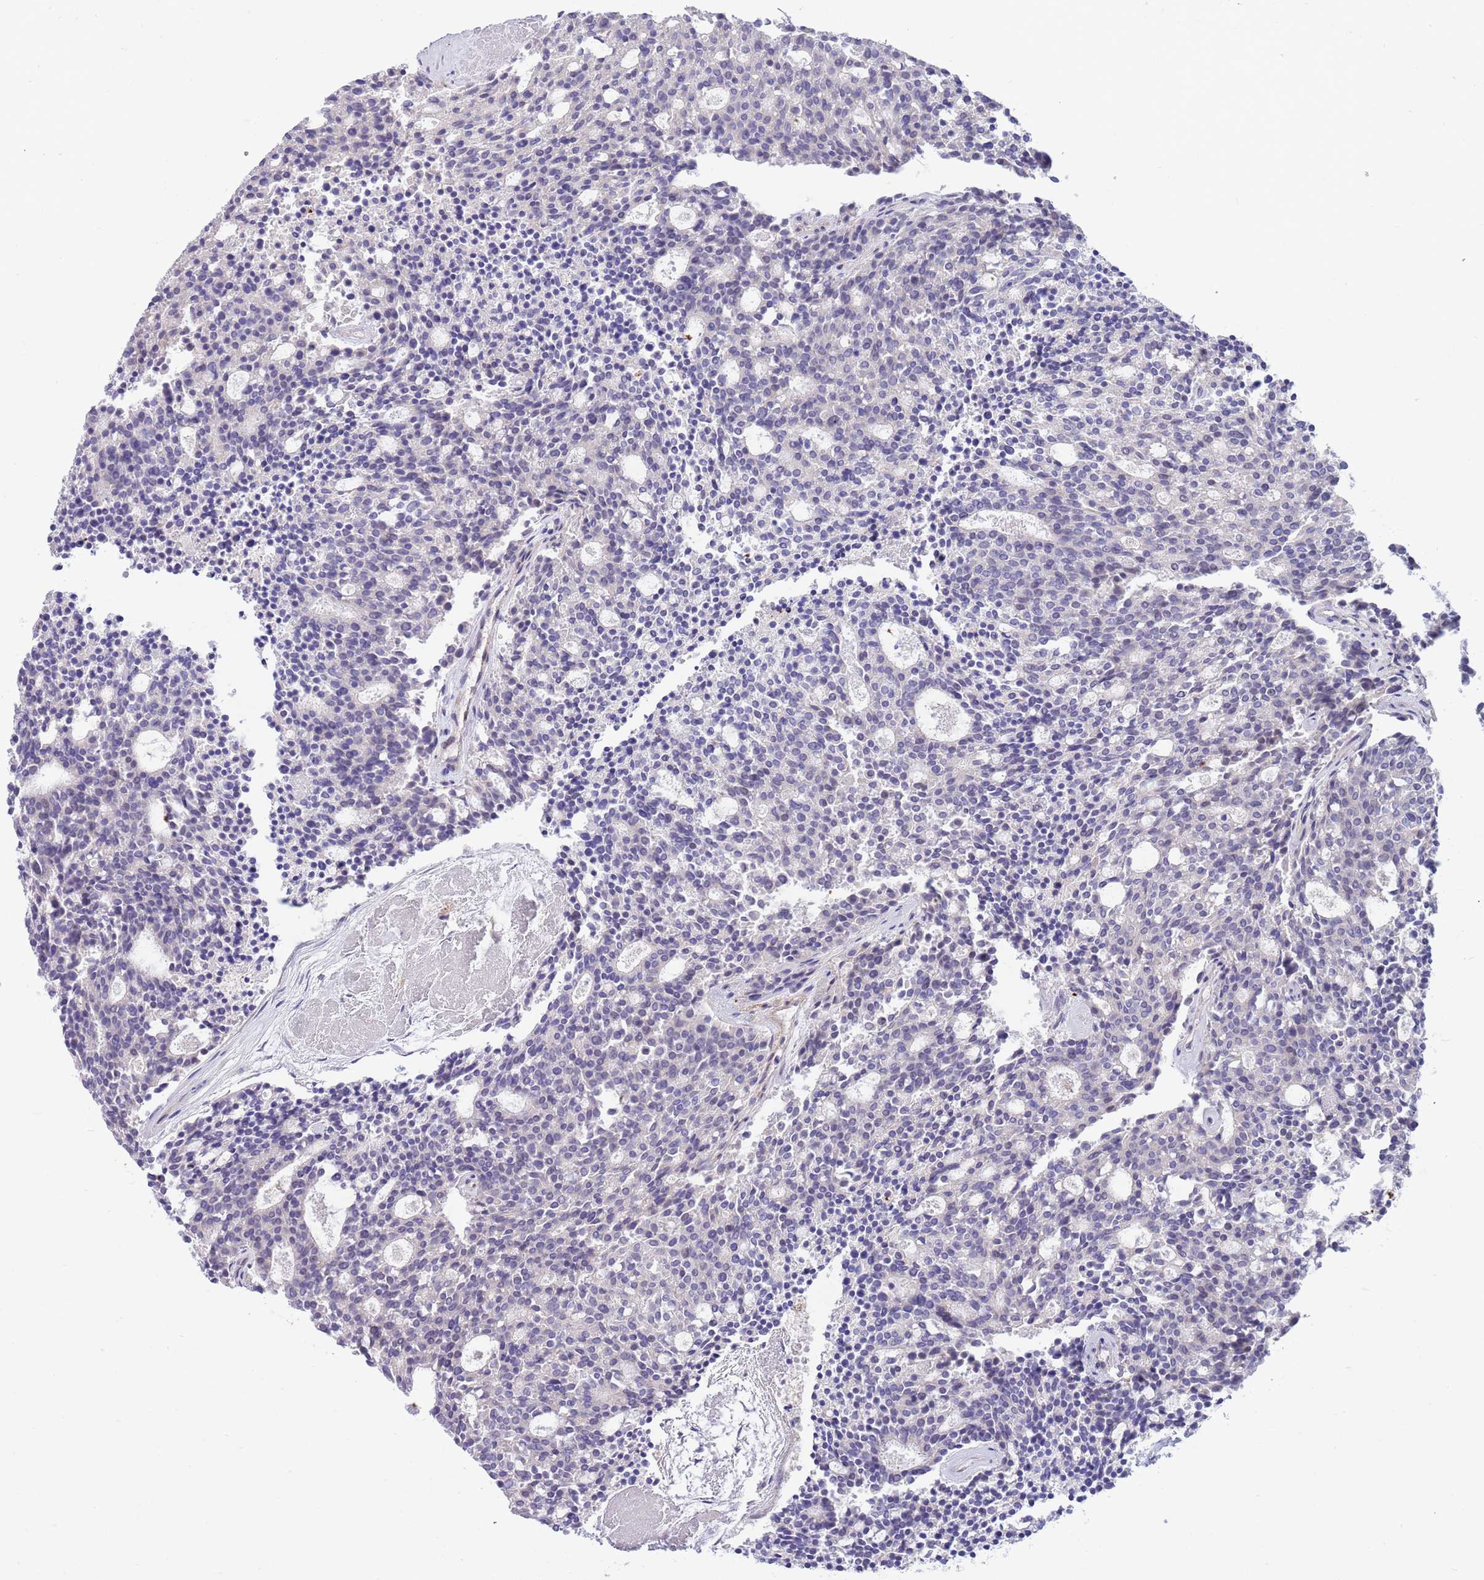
{"staining": {"intensity": "negative", "quantity": "none", "location": "none"}, "tissue": "carcinoid", "cell_type": "Tumor cells", "image_type": "cancer", "snomed": [{"axis": "morphology", "description": "Carcinoid, malignant, NOS"}, {"axis": "topography", "description": "Pancreas"}], "caption": "Malignant carcinoid stained for a protein using IHC shows no expression tumor cells.", "gene": "NLRP6", "patient": {"sex": "female", "age": 54}}